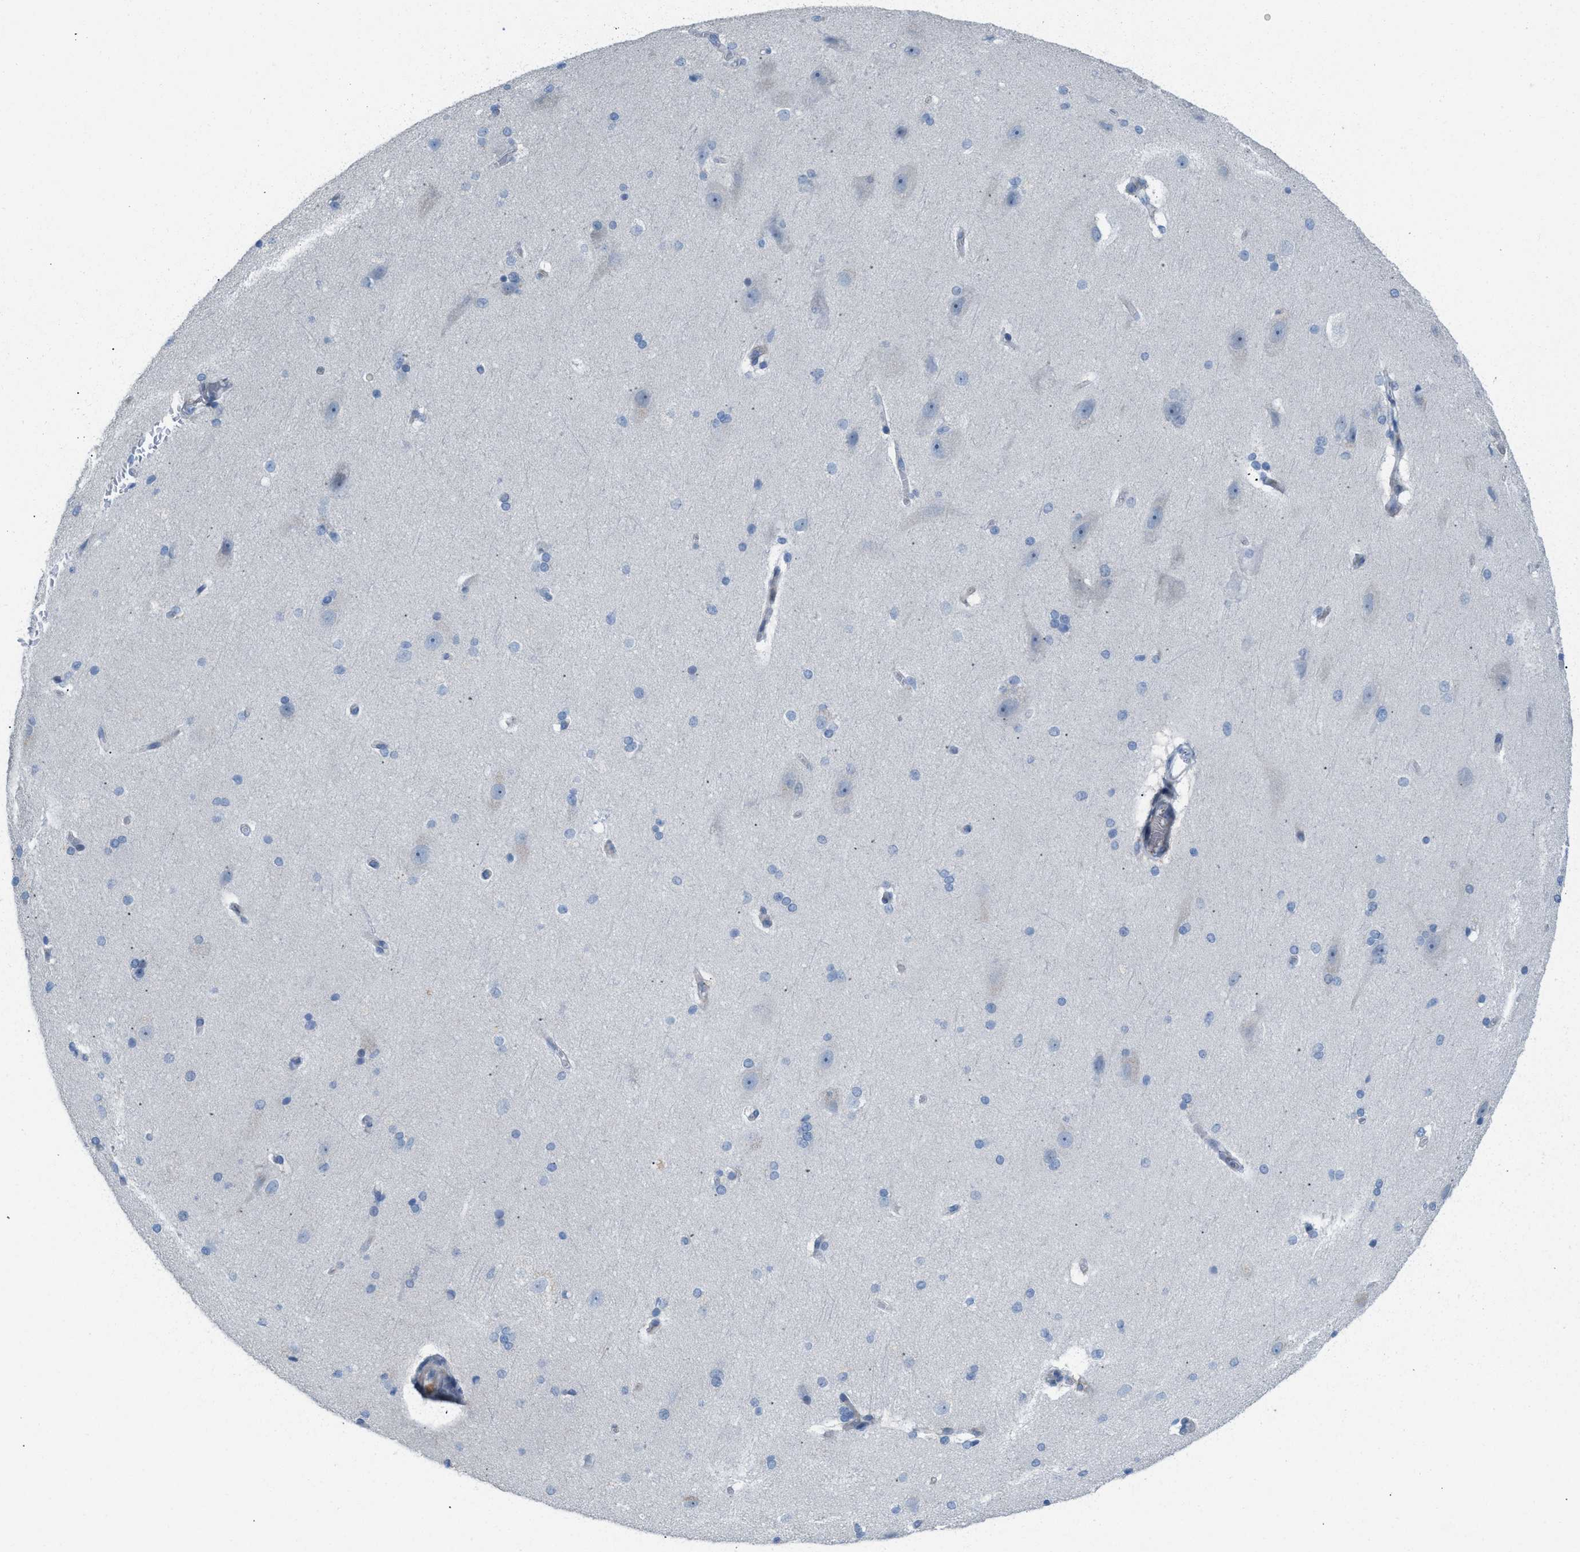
{"staining": {"intensity": "negative", "quantity": "none", "location": "none"}, "tissue": "cerebral cortex", "cell_type": "Endothelial cells", "image_type": "normal", "snomed": [{"axis": "morphology", "description": "Normal tissue, NOS"}, {"axis": "topography", "description": "Cerebral cortex"}, {"axis": "topography", "description": "Hippocampus"}], "caption": "DAB immunohistochemical staining of unremarkable human cerebral cortex shows no significant expression in endothelial cells.", "gene": "MPP3", "patient": {"sex": "female", "age": 19}}